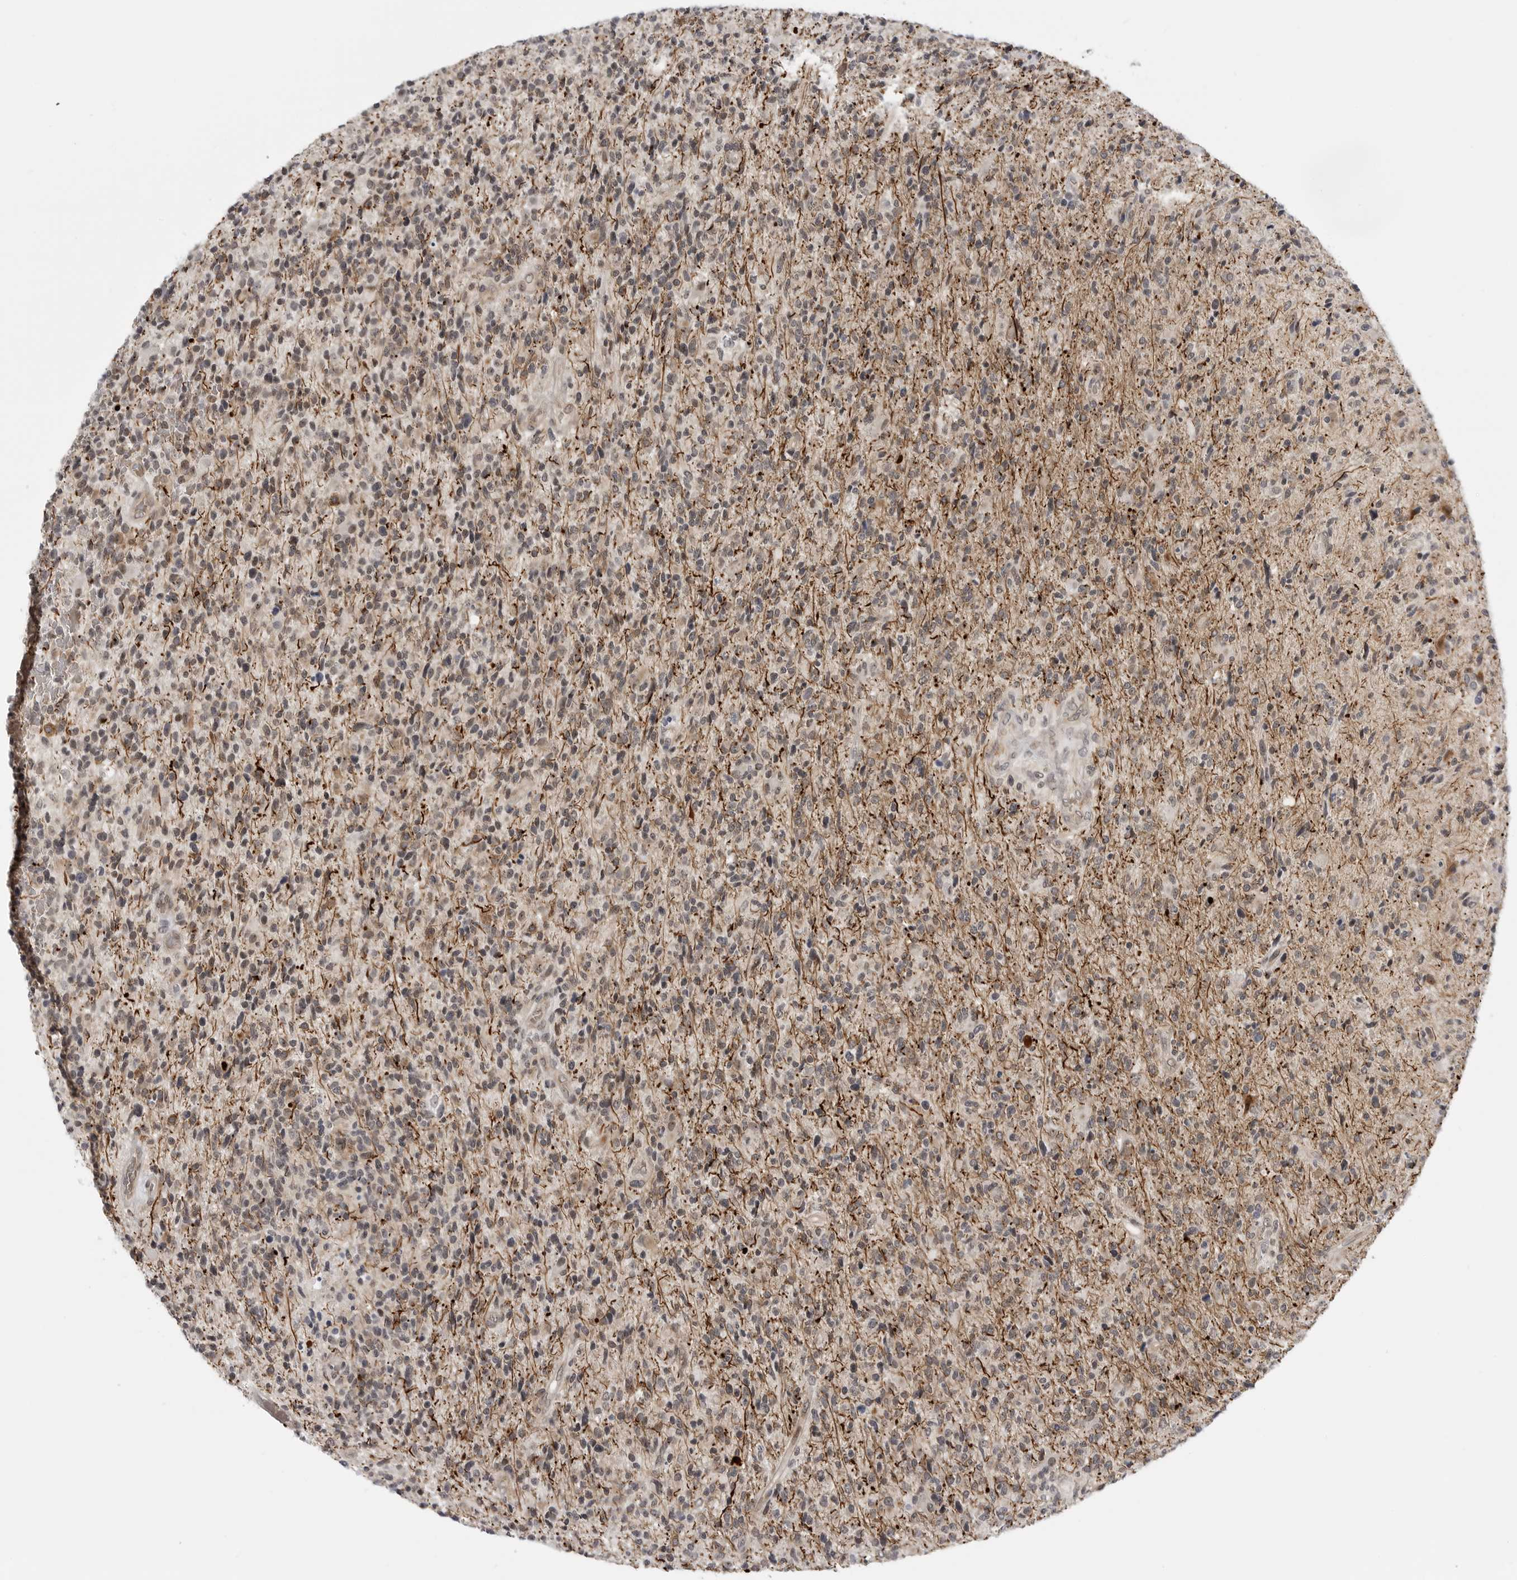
{"staining": {"intensity": "negative", "quantity": "none", "location": "none"}, "tissue": "glioma", "cell_type": "Tumor cells", "image_type": "cancer", "snomed": [{"axis": "morphology", "description": "Glioma, malignant, High grade"}, {"axis": "topography", "description": "Brain"}], "caption": "Tumor cells are negative for protein expression in human high-grade glioma (malignant). (Stains: DAB (3,3'-diaminobenzidine) immunohistochemistry with hematoxylin counter stain, Microscopy: brightfield microscopy at high magnification).", "gene": "CEP295NL", "patient": {"sex": "male", "age": 72}}